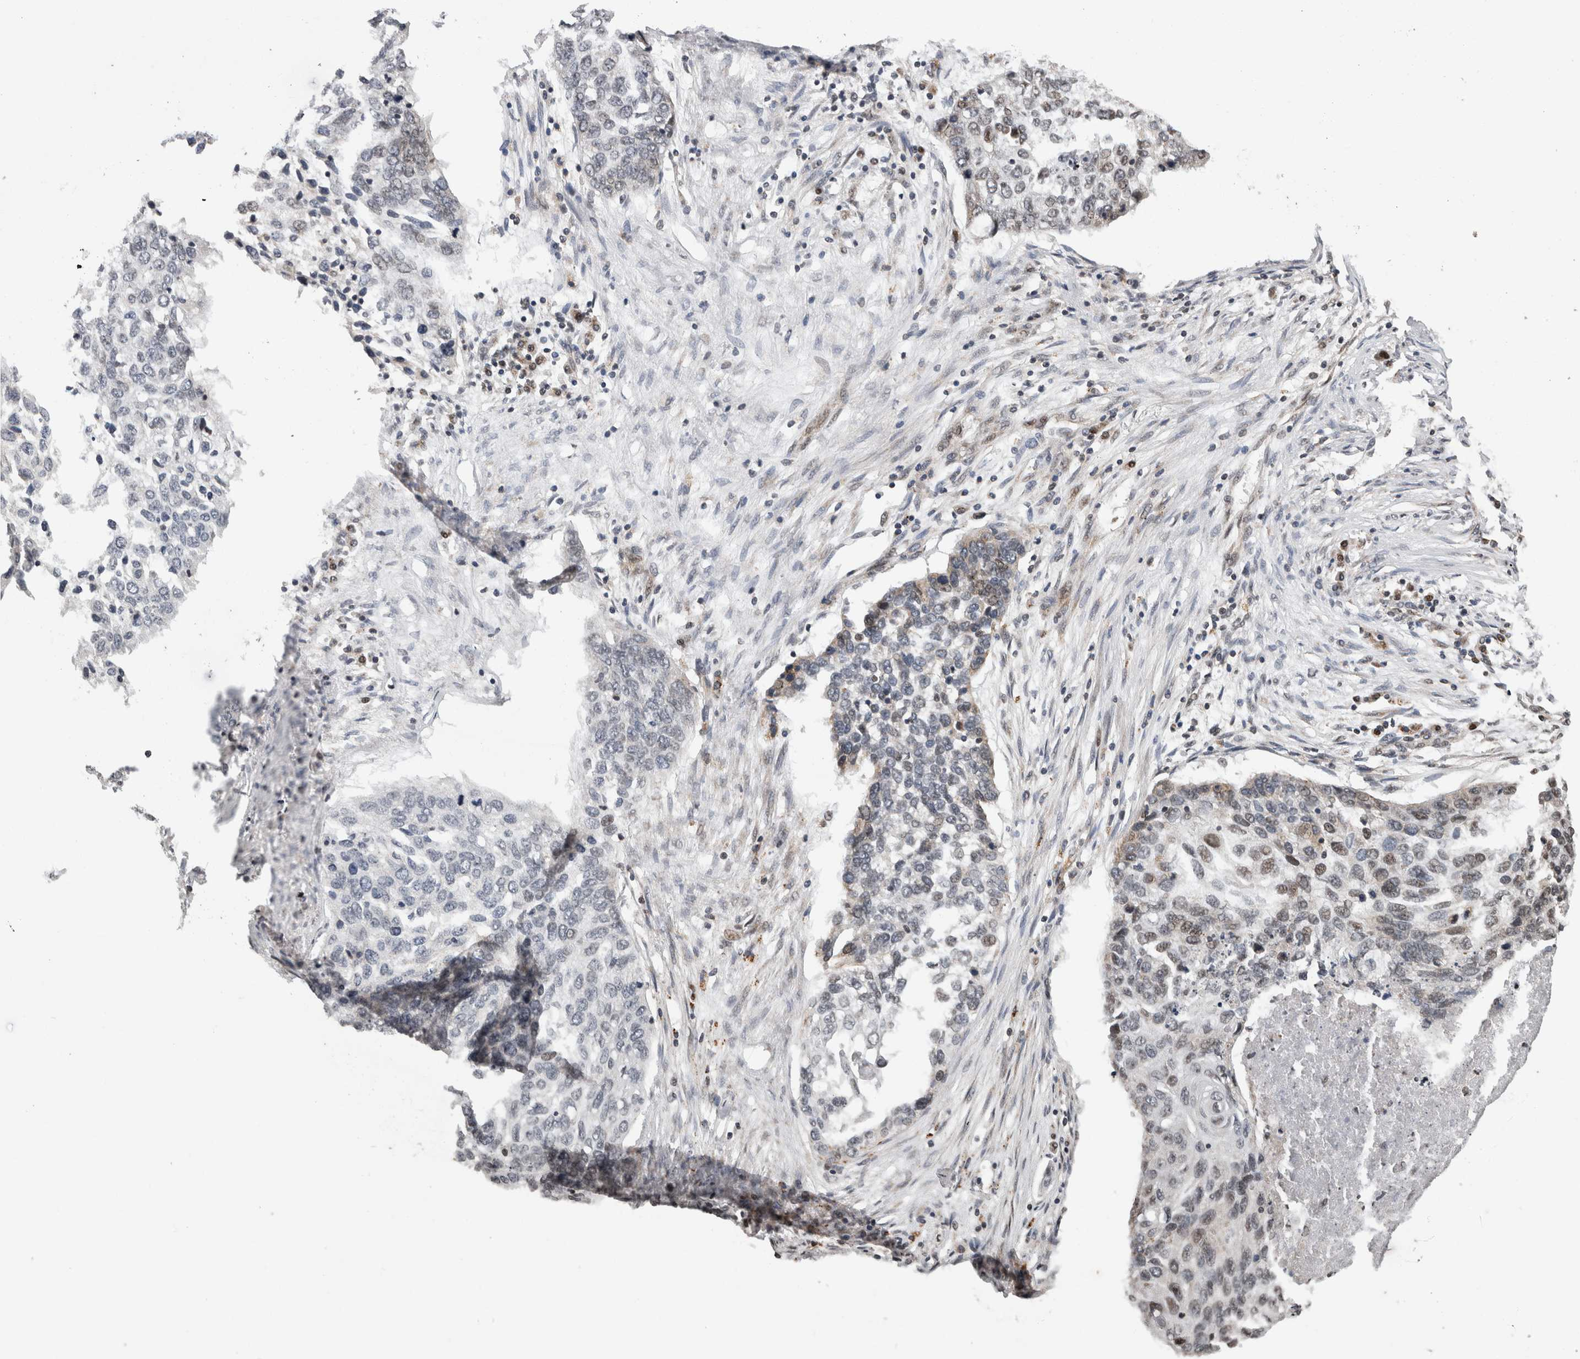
{"staining": {"intensity": "weak", "quantity": "<25%", "location": "nuclear"}, "tissue": "lung cancer", "cell_type": "Tumor cells", "image_type": "cancer", "snomed": [{"axis": "morphology", "description": "Squamous cell carcinoma, NOS"}, {"axis": "topography", "description": "Lung"}], "caption": "This is an IHC image of human squamous cell carcinoma (lung). There is no positivity in tumor cells.", "gene": "ZBTB11", "patient": {"sex": "female", "age": 63}}